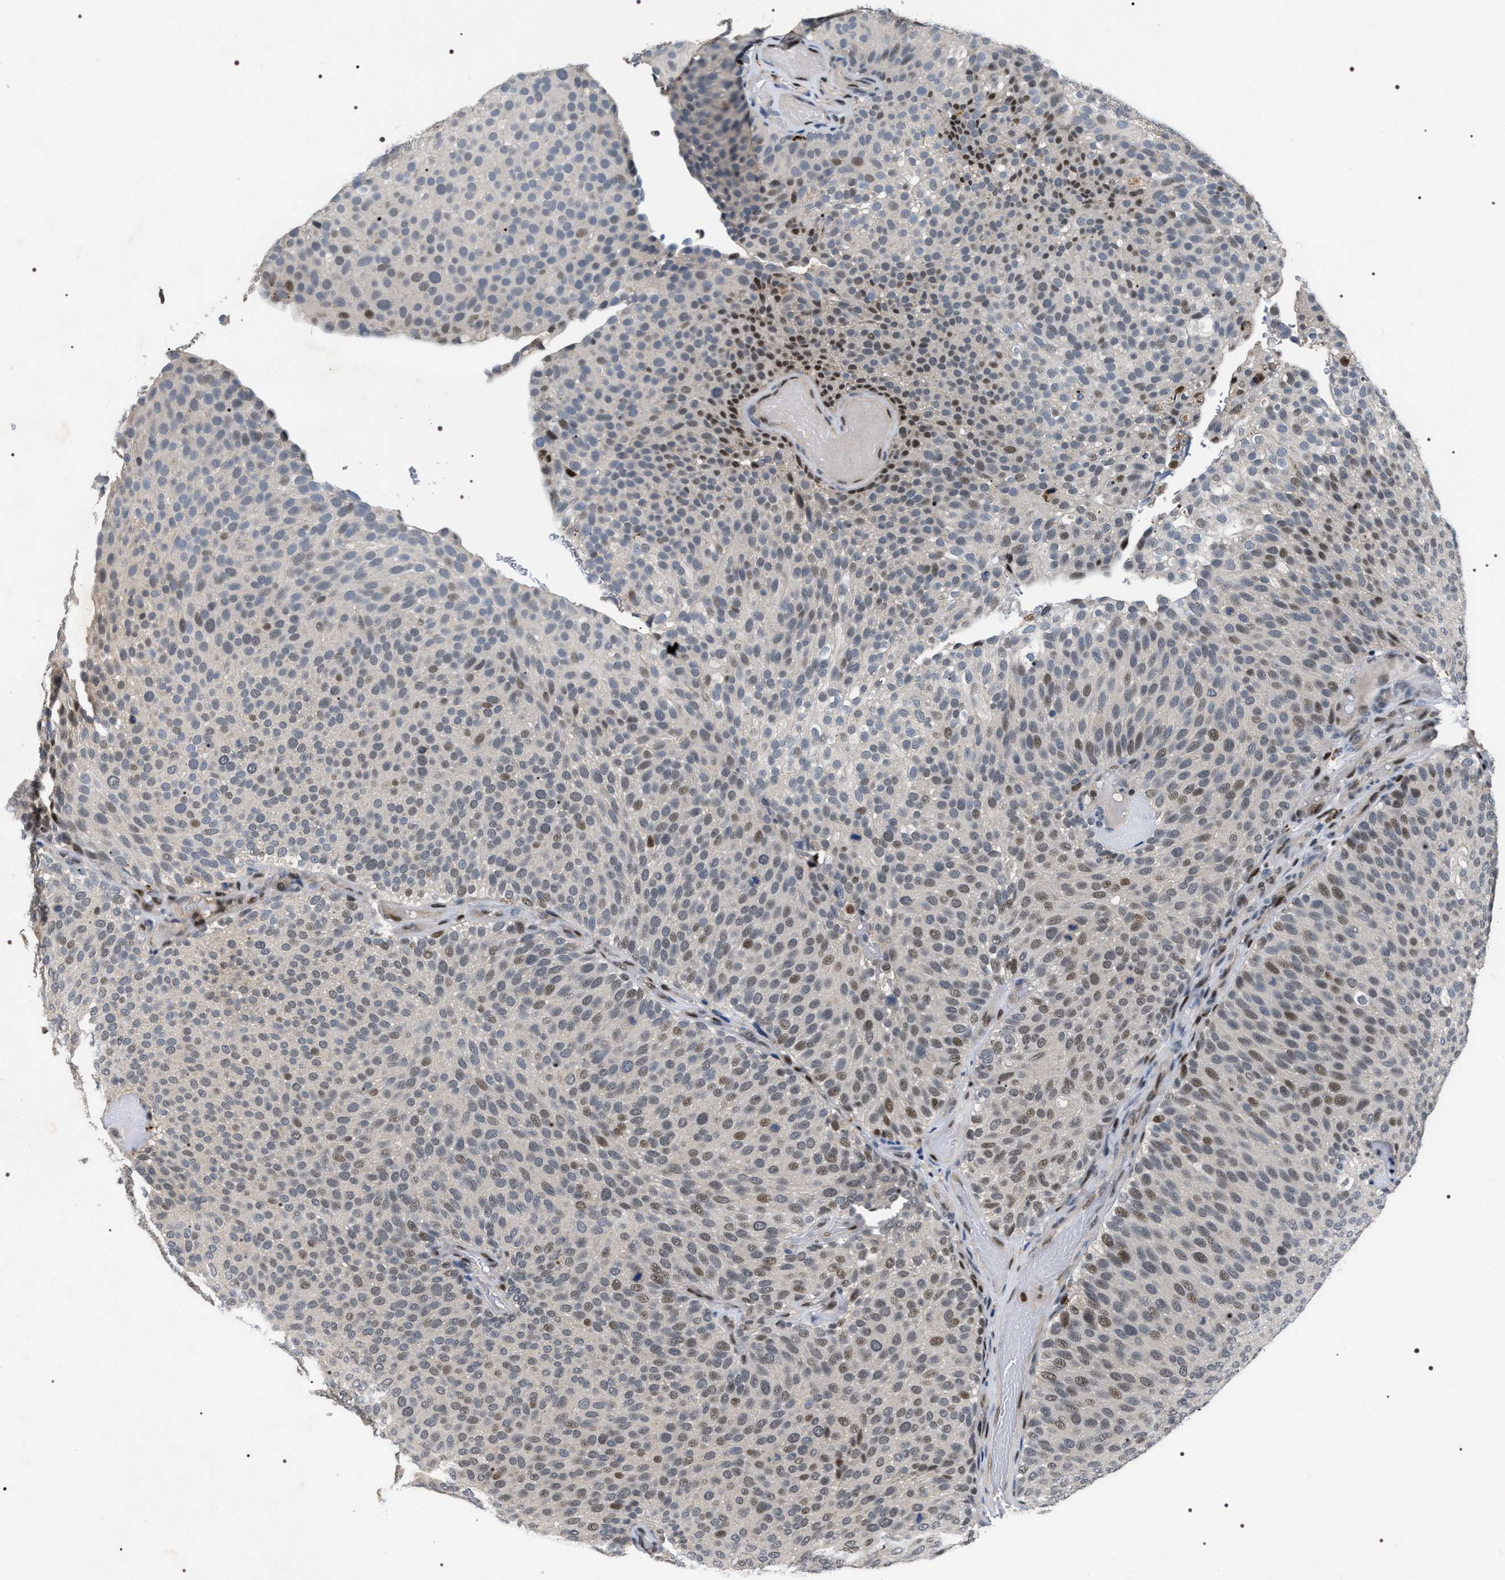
{"staining": {"intensity": "moderate", "quantity": "25%-75%", "location": "nuclear"}, "tissue": "urothelial cancer", "cell_type": "Tumor cells", "image_type": "cancer", "snomed": [{"axis": "morphology", "description": "Urothelial carcinoma, Low grade"}, {"axis": "topography", "description": "Urinary bladder"}], "caption": "This image displays IHC staining of low-grade urothelial carcinoma, with medium moderate nuclear expression in approximately 25%-75% of tumor cells.", "gene": "C7orf25", "patient": {"sex": "male", "age": 78}}